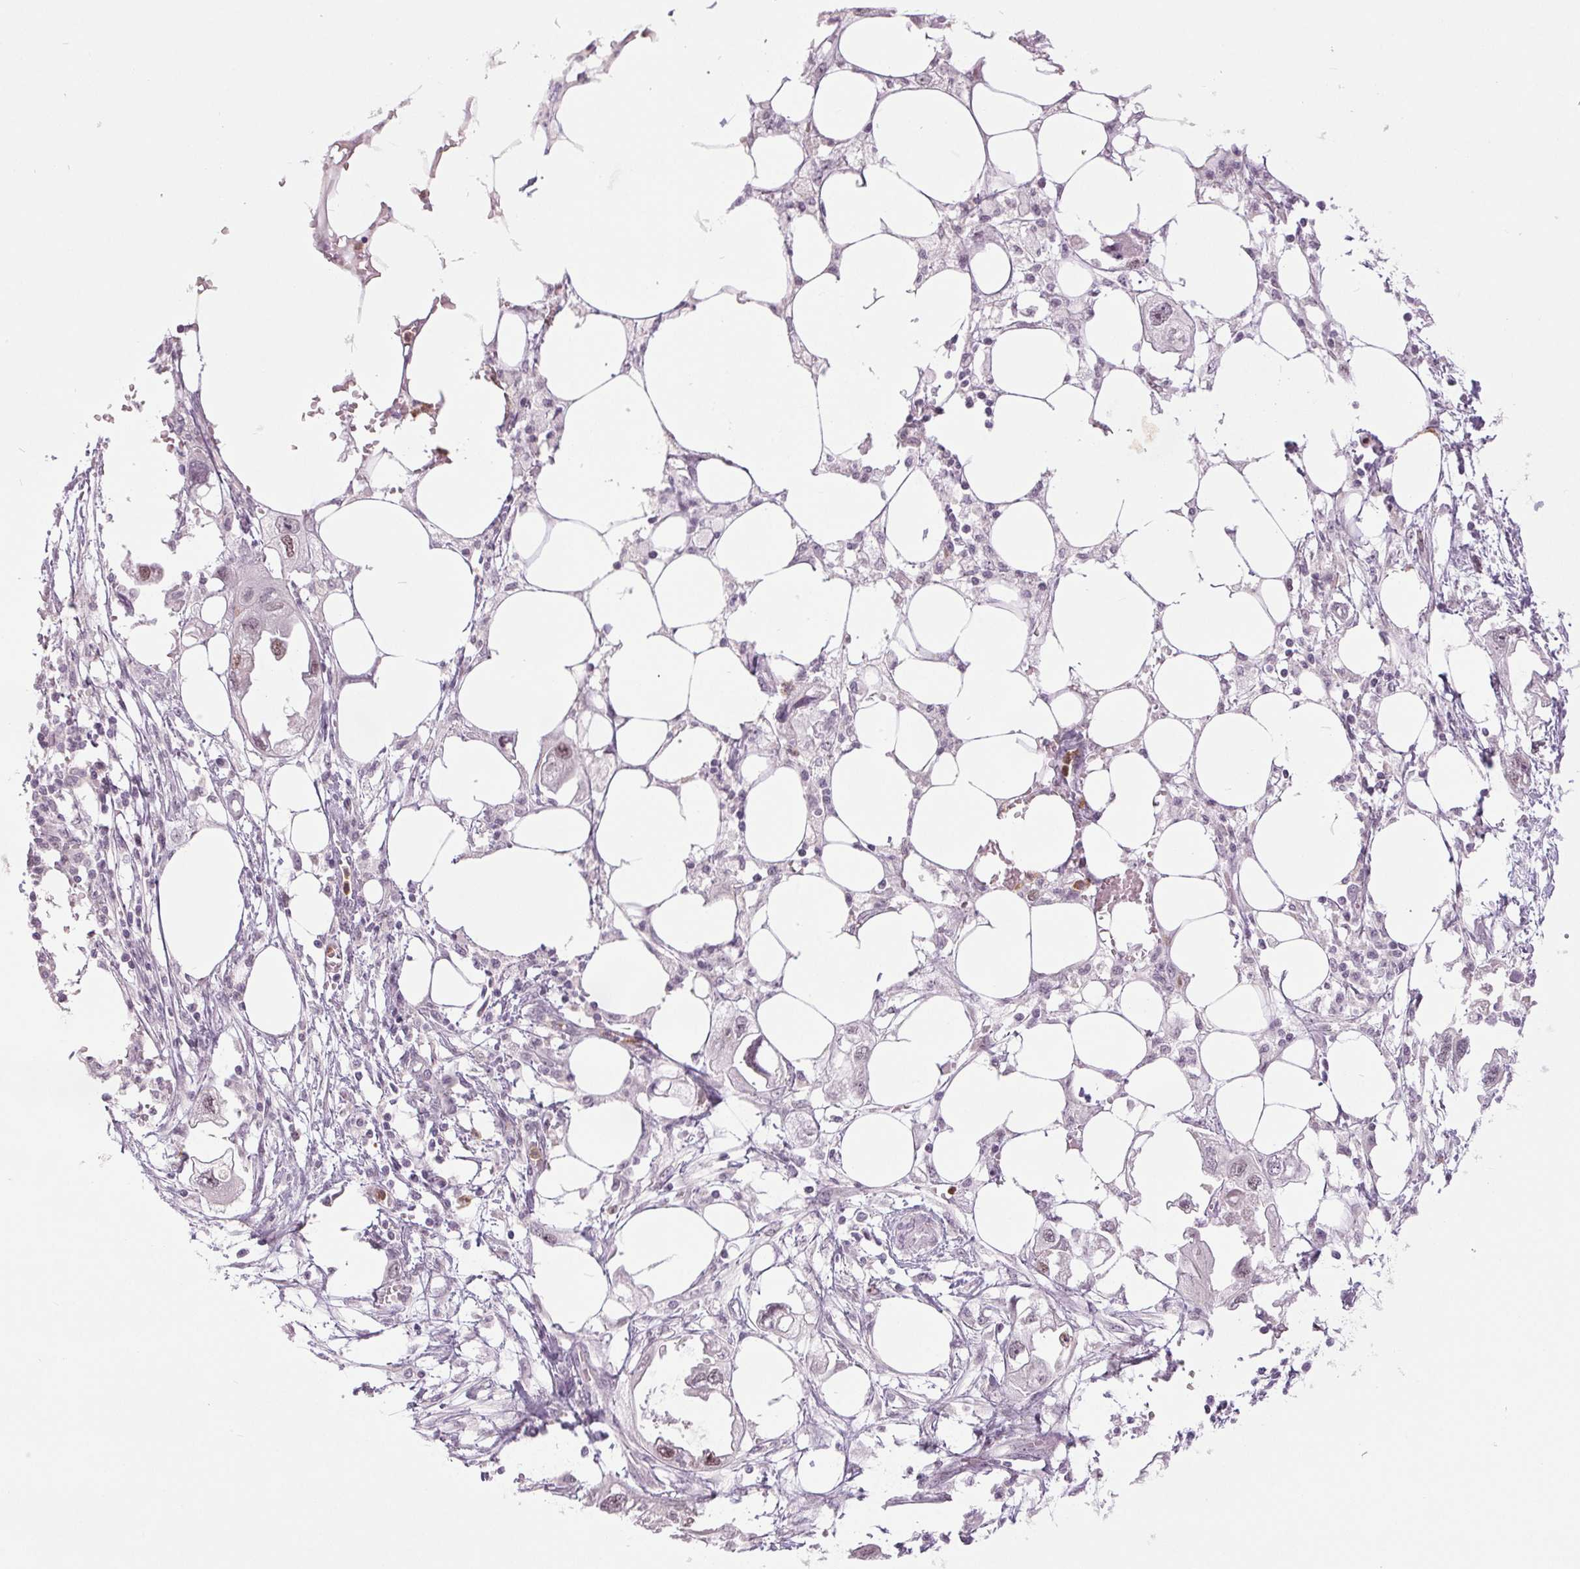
{"staining": {"intensity": "negative", "quantity": "none", "location": "none"}, "tissue": "endometrial cancer", "cell_type": "Tumor cells", "image_type": "cancer", "snomed": [{"axis": "morphology", "description": "Adenocarcinoma, NOS"}, {"axis": "morphology", "description": "Adenocarcinoma, metastatic, NOS"}, {"axis": "topography", "description": "Adipose tissue"}, {"axis": "topography", "description": "Endometrium"}], "caption": "A high-resolution micrograph shows immunohistochemistry staining of endometrial metastatic adenocarcinoma, which reveals no significant expression in tumor cells.", "gene": "SMIM6", "patient": {"sex": "female", "age": 67}}